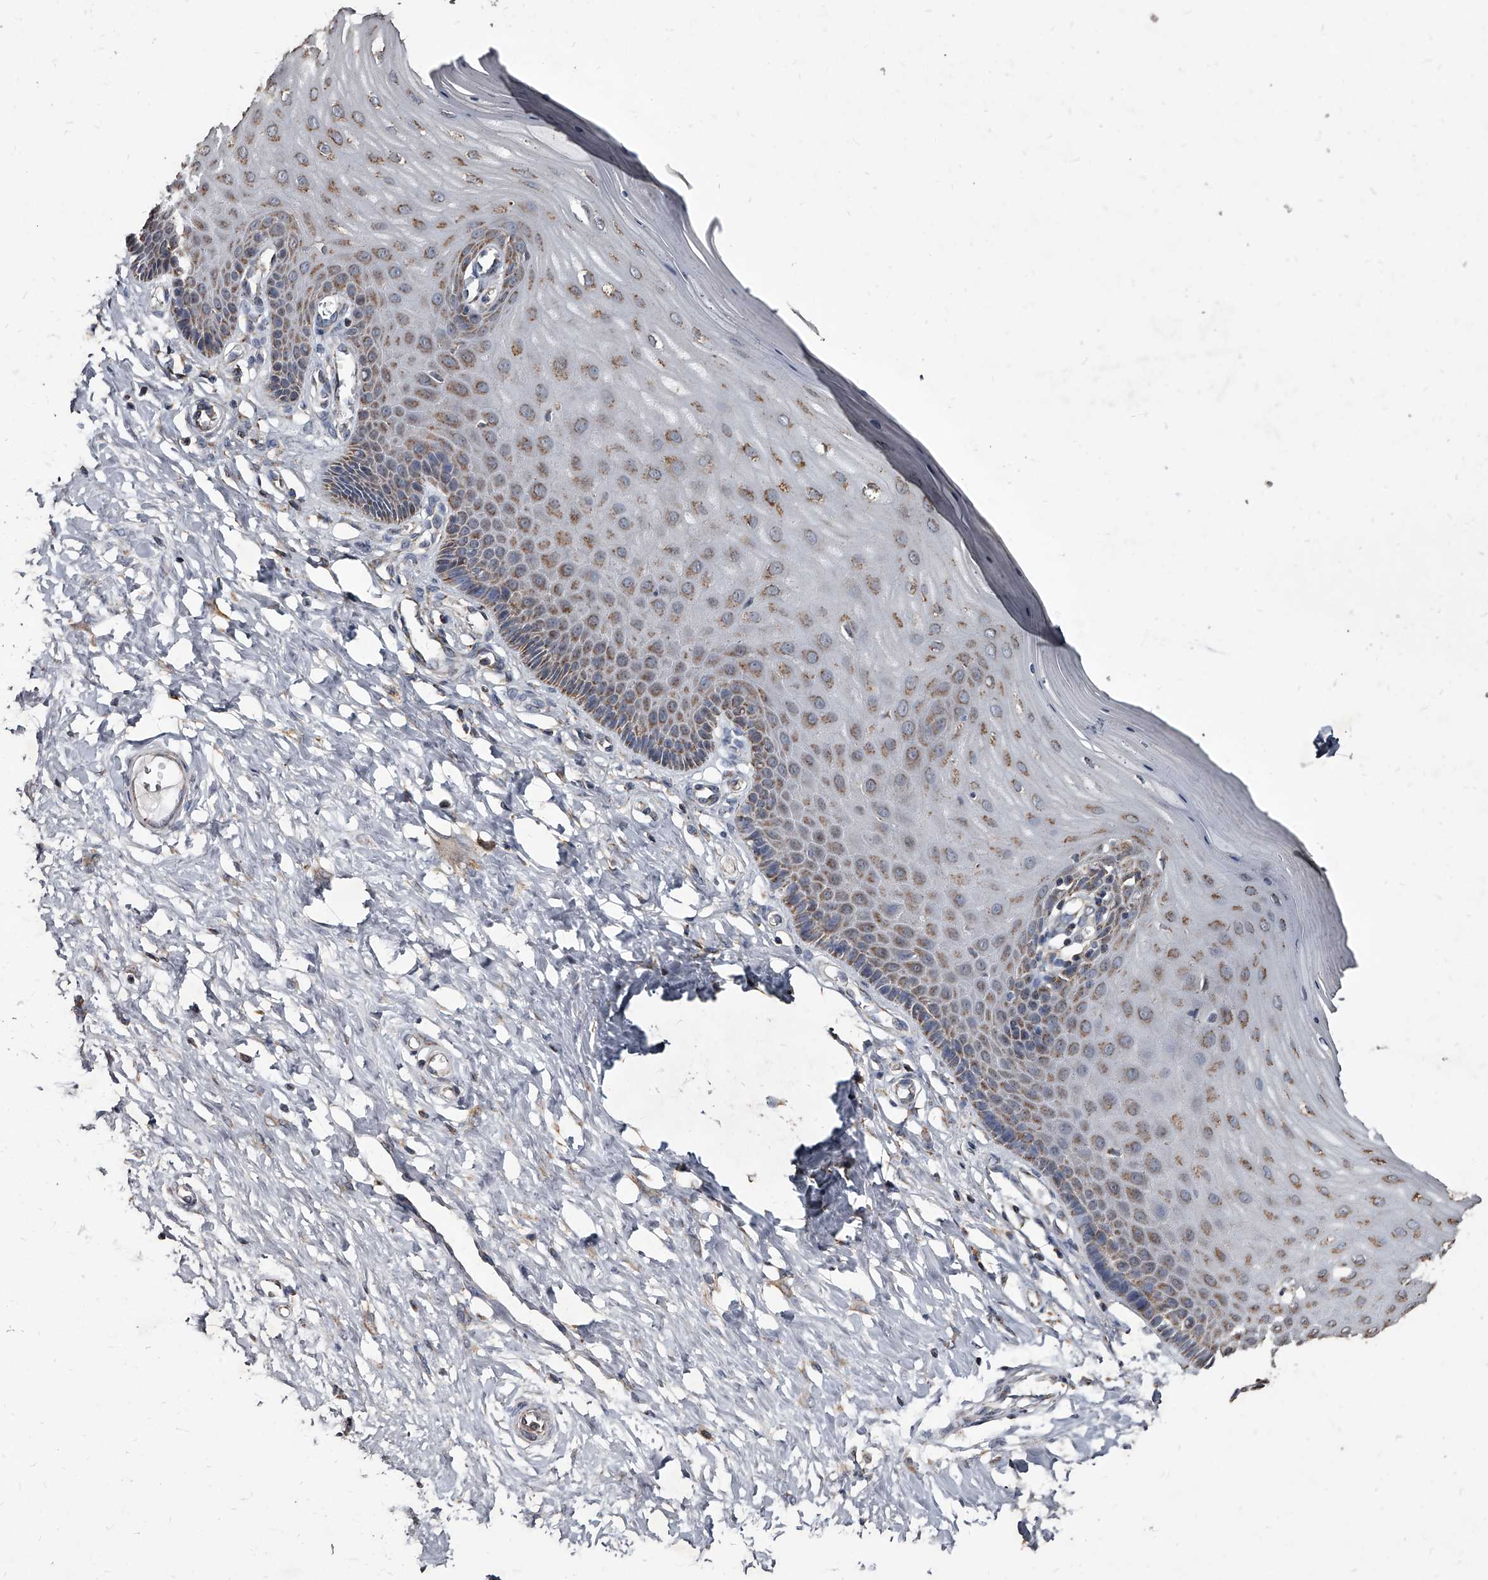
{"staining": {"intensity": "moderate", "quantity": "<25%", "location": "cytoplasmic/membranous"}, "tissue": "cervix", "cell_type": "Glandular cells", "image_type": "normal", "snomed": [{"axis": "morphology", "description": "Normal tissue, NOS"}, {"axis": "topography", "description": "Cervix"}], "caption": "Immunohistochemical staining of unremarkable cervix reveals low levels of moderate cytoplasmic/membranous staining in approximately <25% of glandular cells. (DAB (3,3'-diaminobenzidine) IHC, brown staining for protein, blue staining for nuclei).", "gene": "GPR183", "patient": {"sex": "female", "age": 55}}